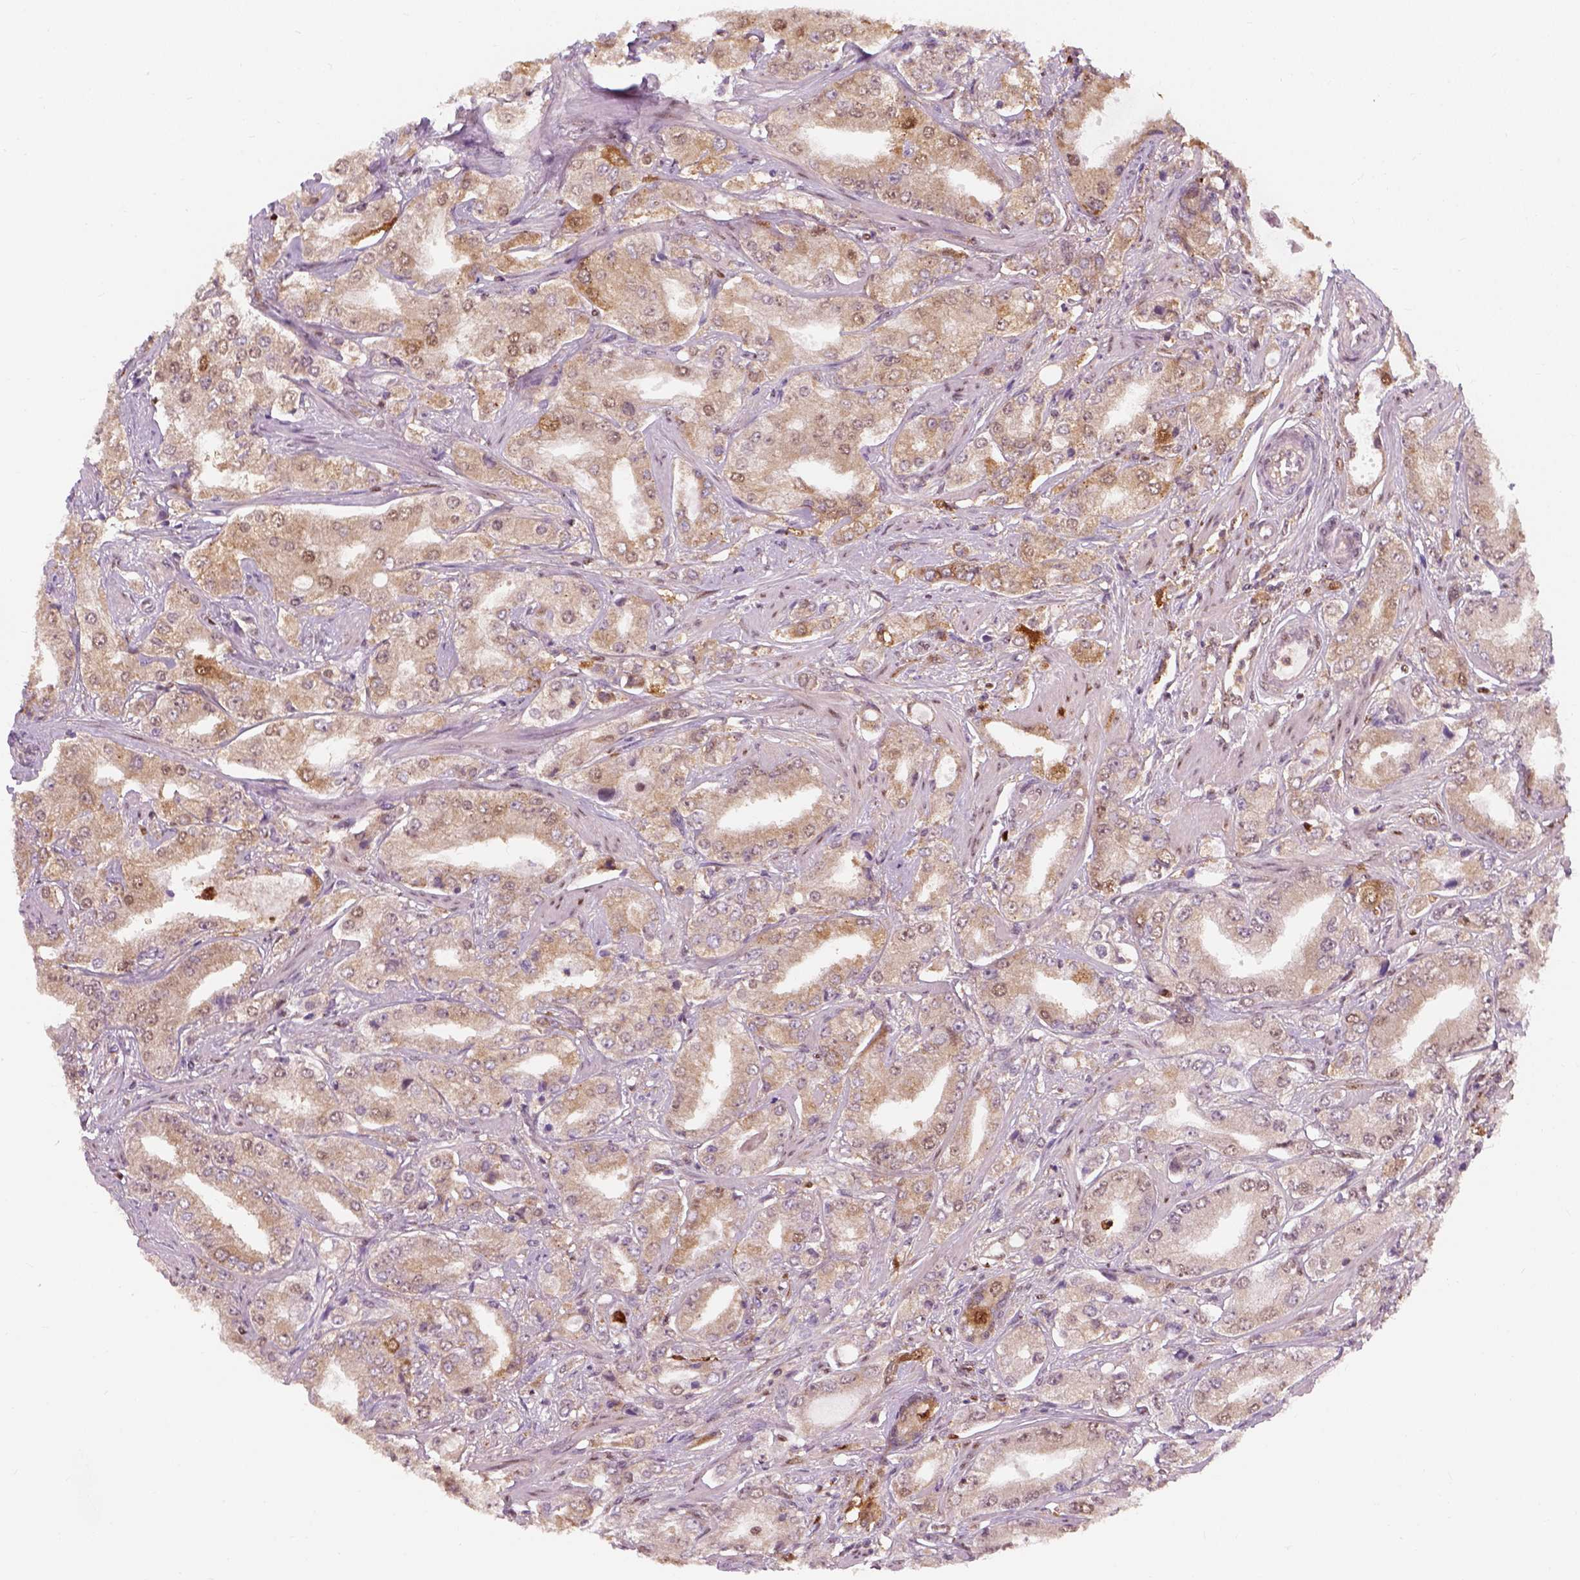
{"staining": {"intensity": "moderate", "quantity": "25%-75%", "location": "cytoplasmic/membranous"}, "tissue": "prostate cancer", "cell_type": "Tumor cells", "image_type": "cancer", "snomed": [{"axis": "morphology", "description": "Adenocarcinoma, Low grade"}, {"axis": "topography", "description": "Prostate"}], "caption": "A histopathology image showing moderate cytoplasmic/membranous staining in approximately 25%-75% of tumor cells in prostate cancer (adenocarcinoma (low-grade)), as visualized by brown immunohistochemical staining.", "gene": "SQSTM1", "patient": {"sex": "male", "age": 60}}